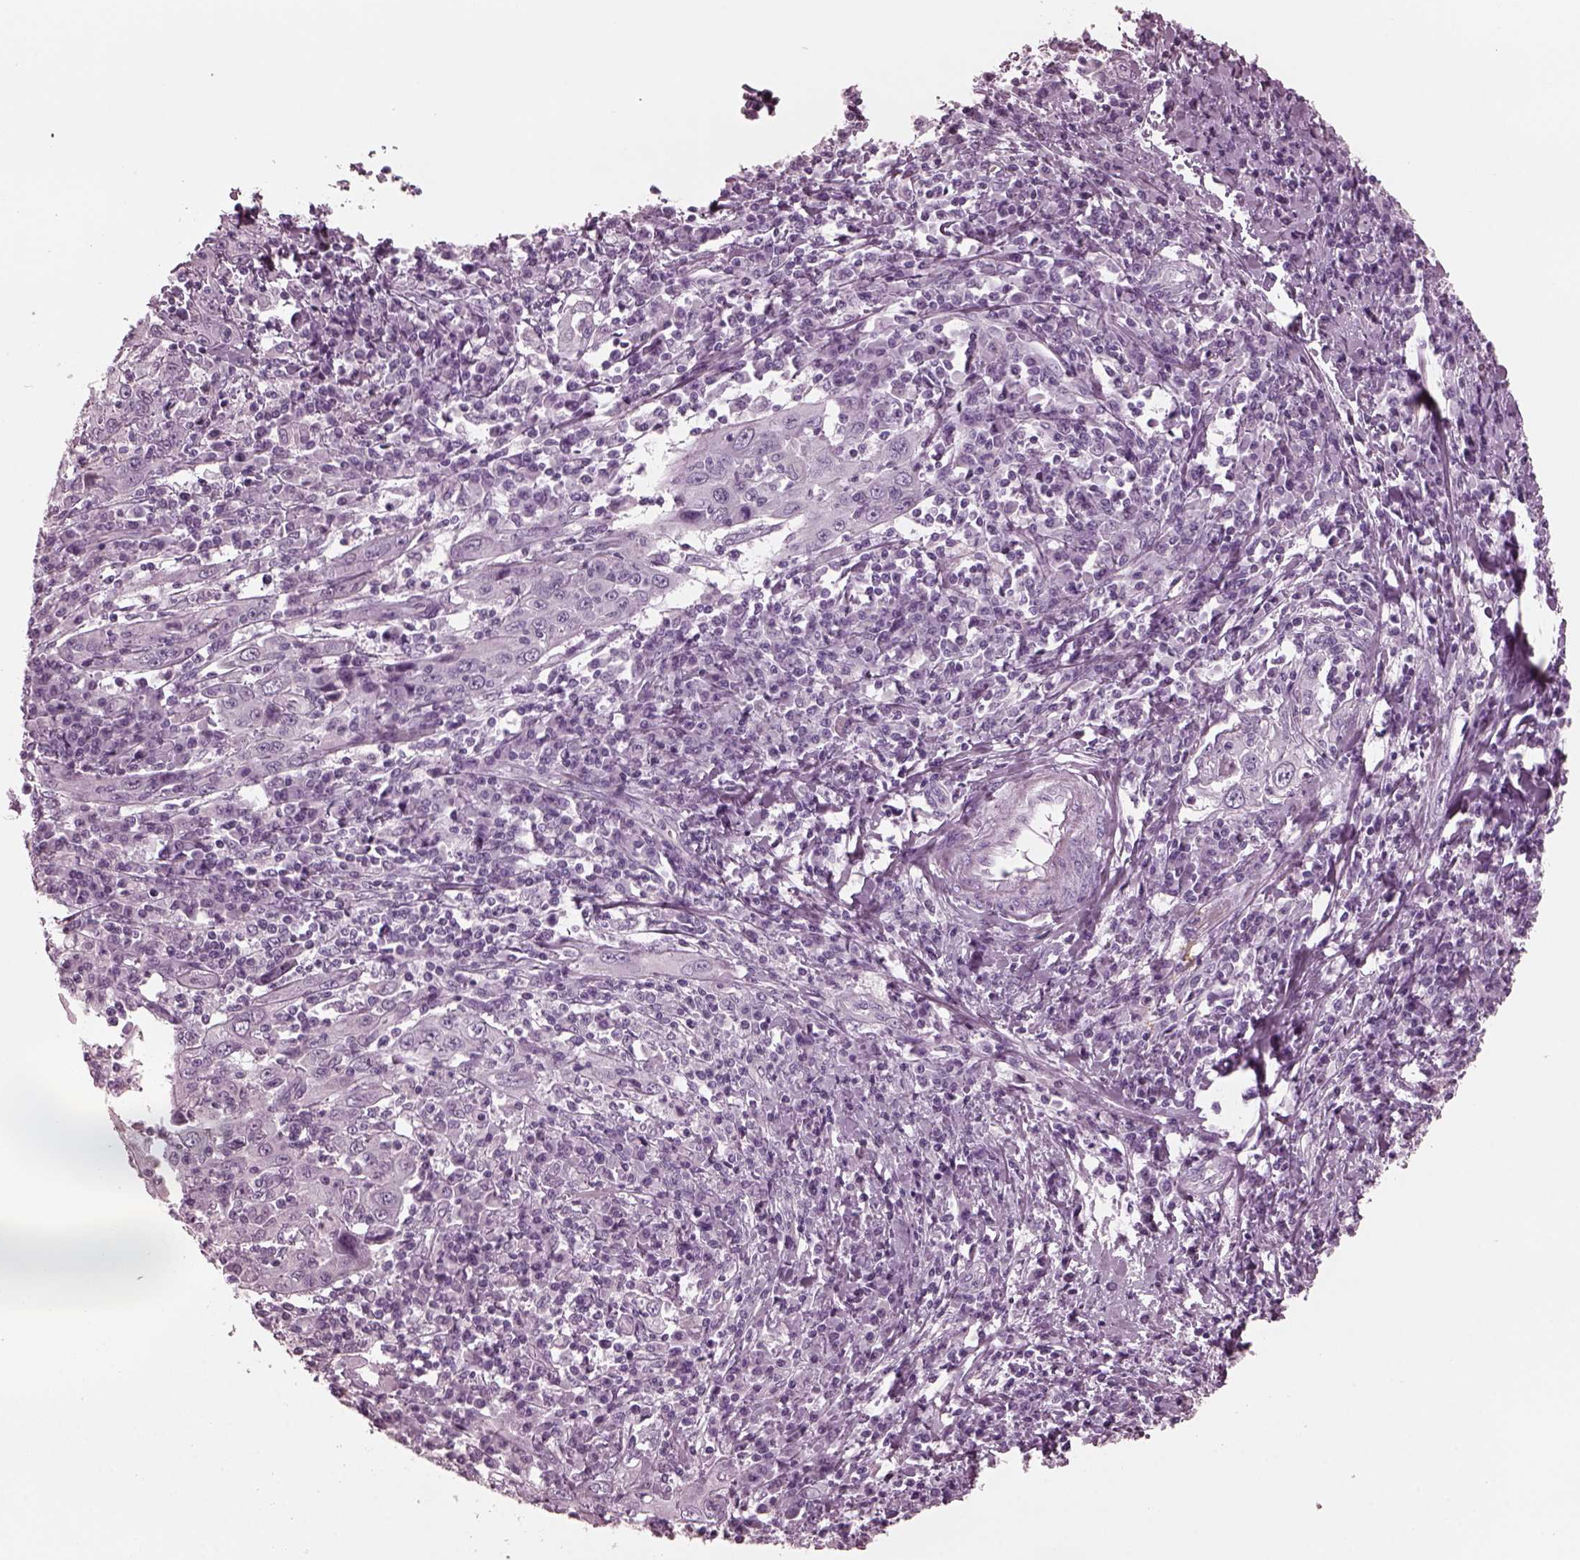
{"staining": {"intensity": "negative", "quantity": "none", "location": "none"}, "tissue": "cervical cancer", "cell_type": "Tumor cells", "image_type": "cancer", "snomed": [{"axis": "morphology", "description": "Squamous cell carcinoma, NOS"}, {"axis": "topography", "description": "Cervix"}], "caption": "Immunohistochemical staining of human cervical cancer (squamous cell carcinoma) demonstrates no significant positivity in tumor cells.", "gene": "GRM6", "patient": {"sex": "female", "age": 46}}